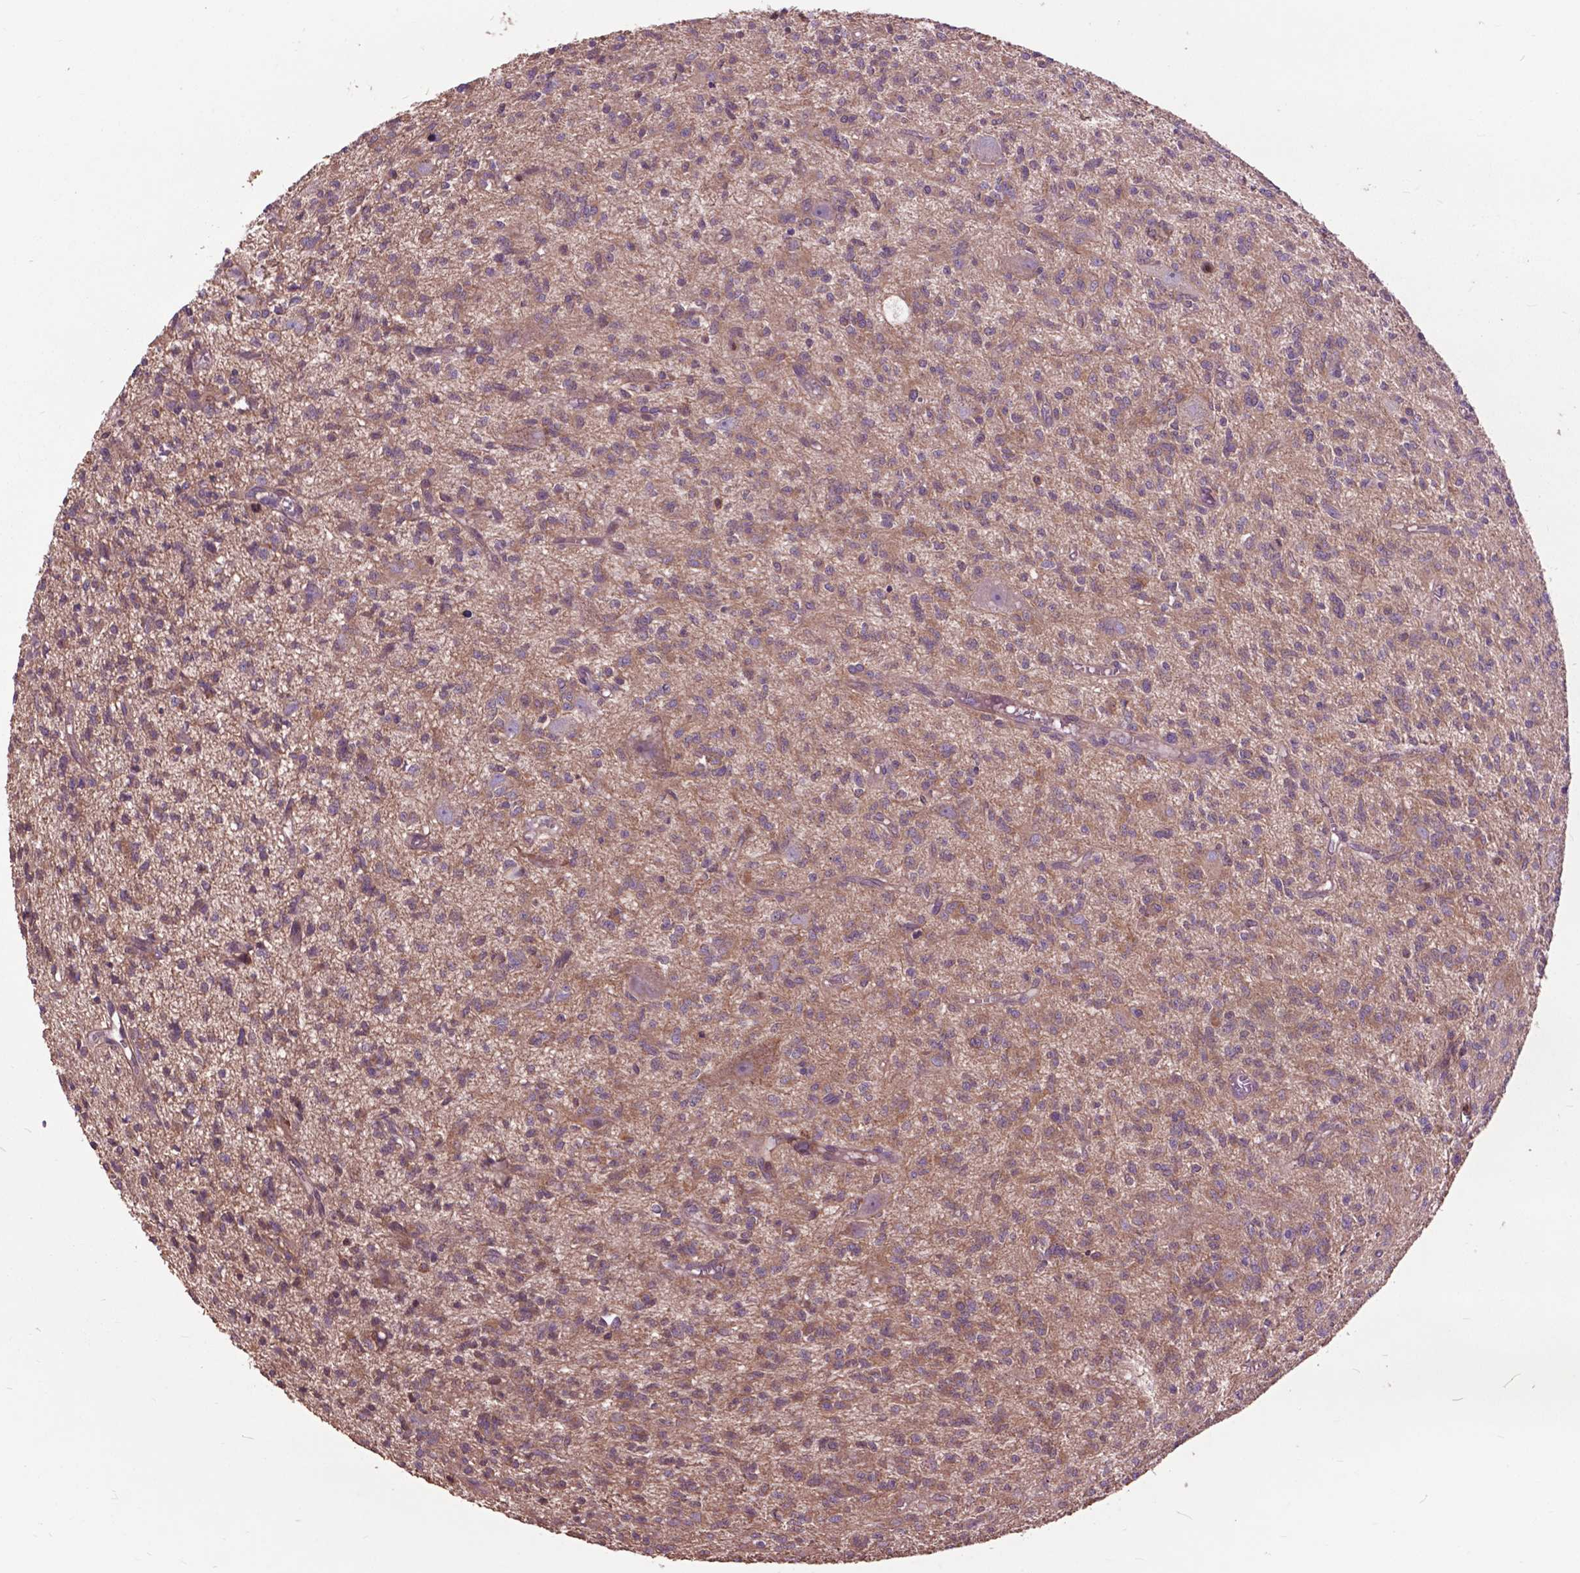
{"staining": {"intensity": "weak", "quantity": ">75%", "location": "cytoplasmic/membranous"}, "tissue": "glioma", "cell_type": "Tumor cells", "image_type": "cancer", "snomed": [{"axis": "morphology", "description": "Glioma, malignant, Low grade"}, {"axis": "topography", "description": "Brain"}], "caption": "Immunohistochemistry (IHC) histopathology image of glioma stained for a protein (brown), which reveals low levels of weak cytoplasmic/membranous positivity in about >75% of tumor cells.", "gene": "ARAF", "patient": {"sex": "male", "age": 64}}